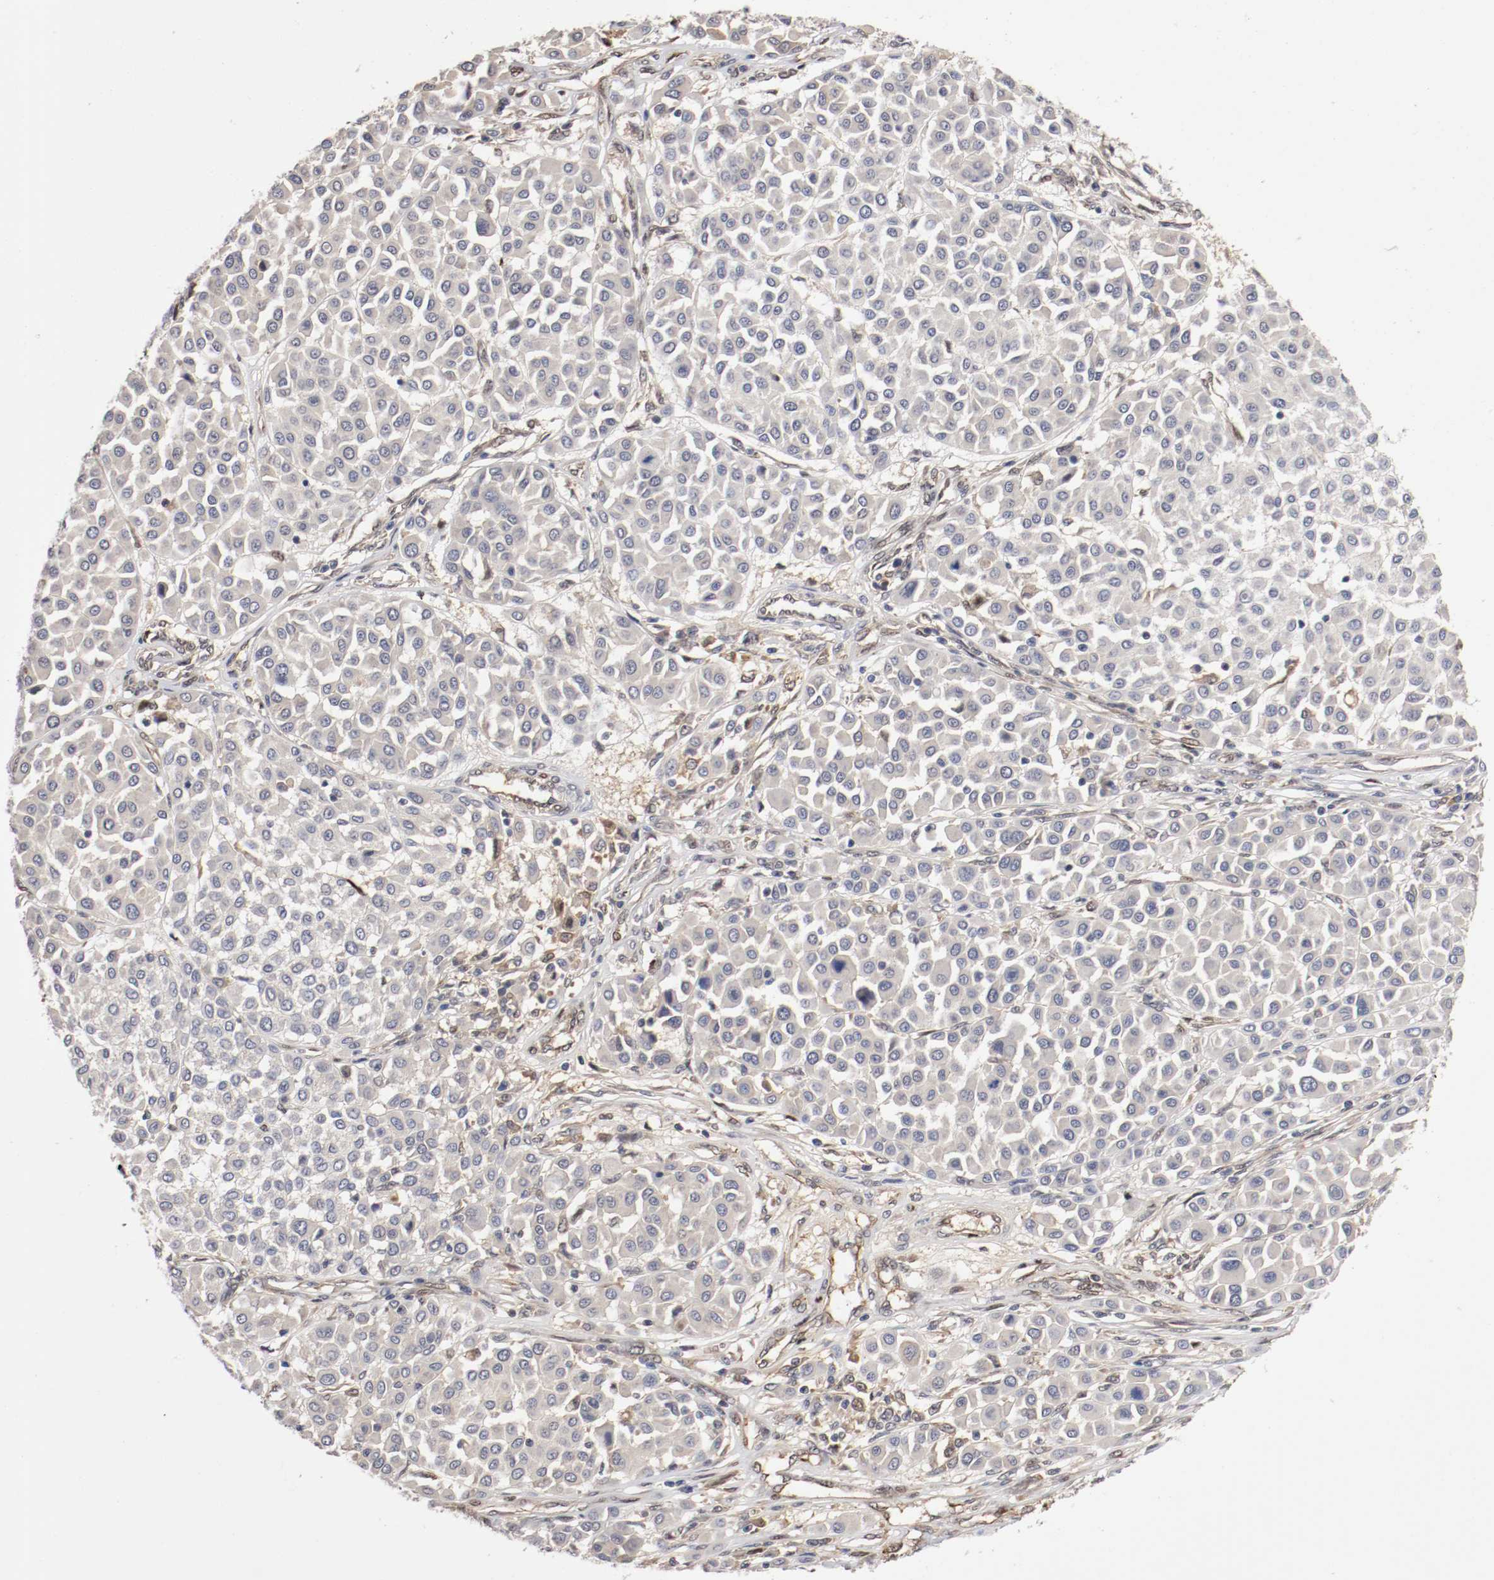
{"staining": {"intensity": "negative", "quantity": "none", "location": "none"}, "tissue": "melanoma", "cell_type": "Tumor cells", "image_type": "cancer", "snomed": [{"axis": "morphology", "description": "Malignant melanoma, Metastatic site"}, {"axis": "topography", "description": "Soft tissue"}], "caption": "The histopathology image displays no significant positivity in tumor cells of malignant melanoma (metastatic site).", "gene": "DNMT3B", "patient": {"sex": "male", "age": 41}}